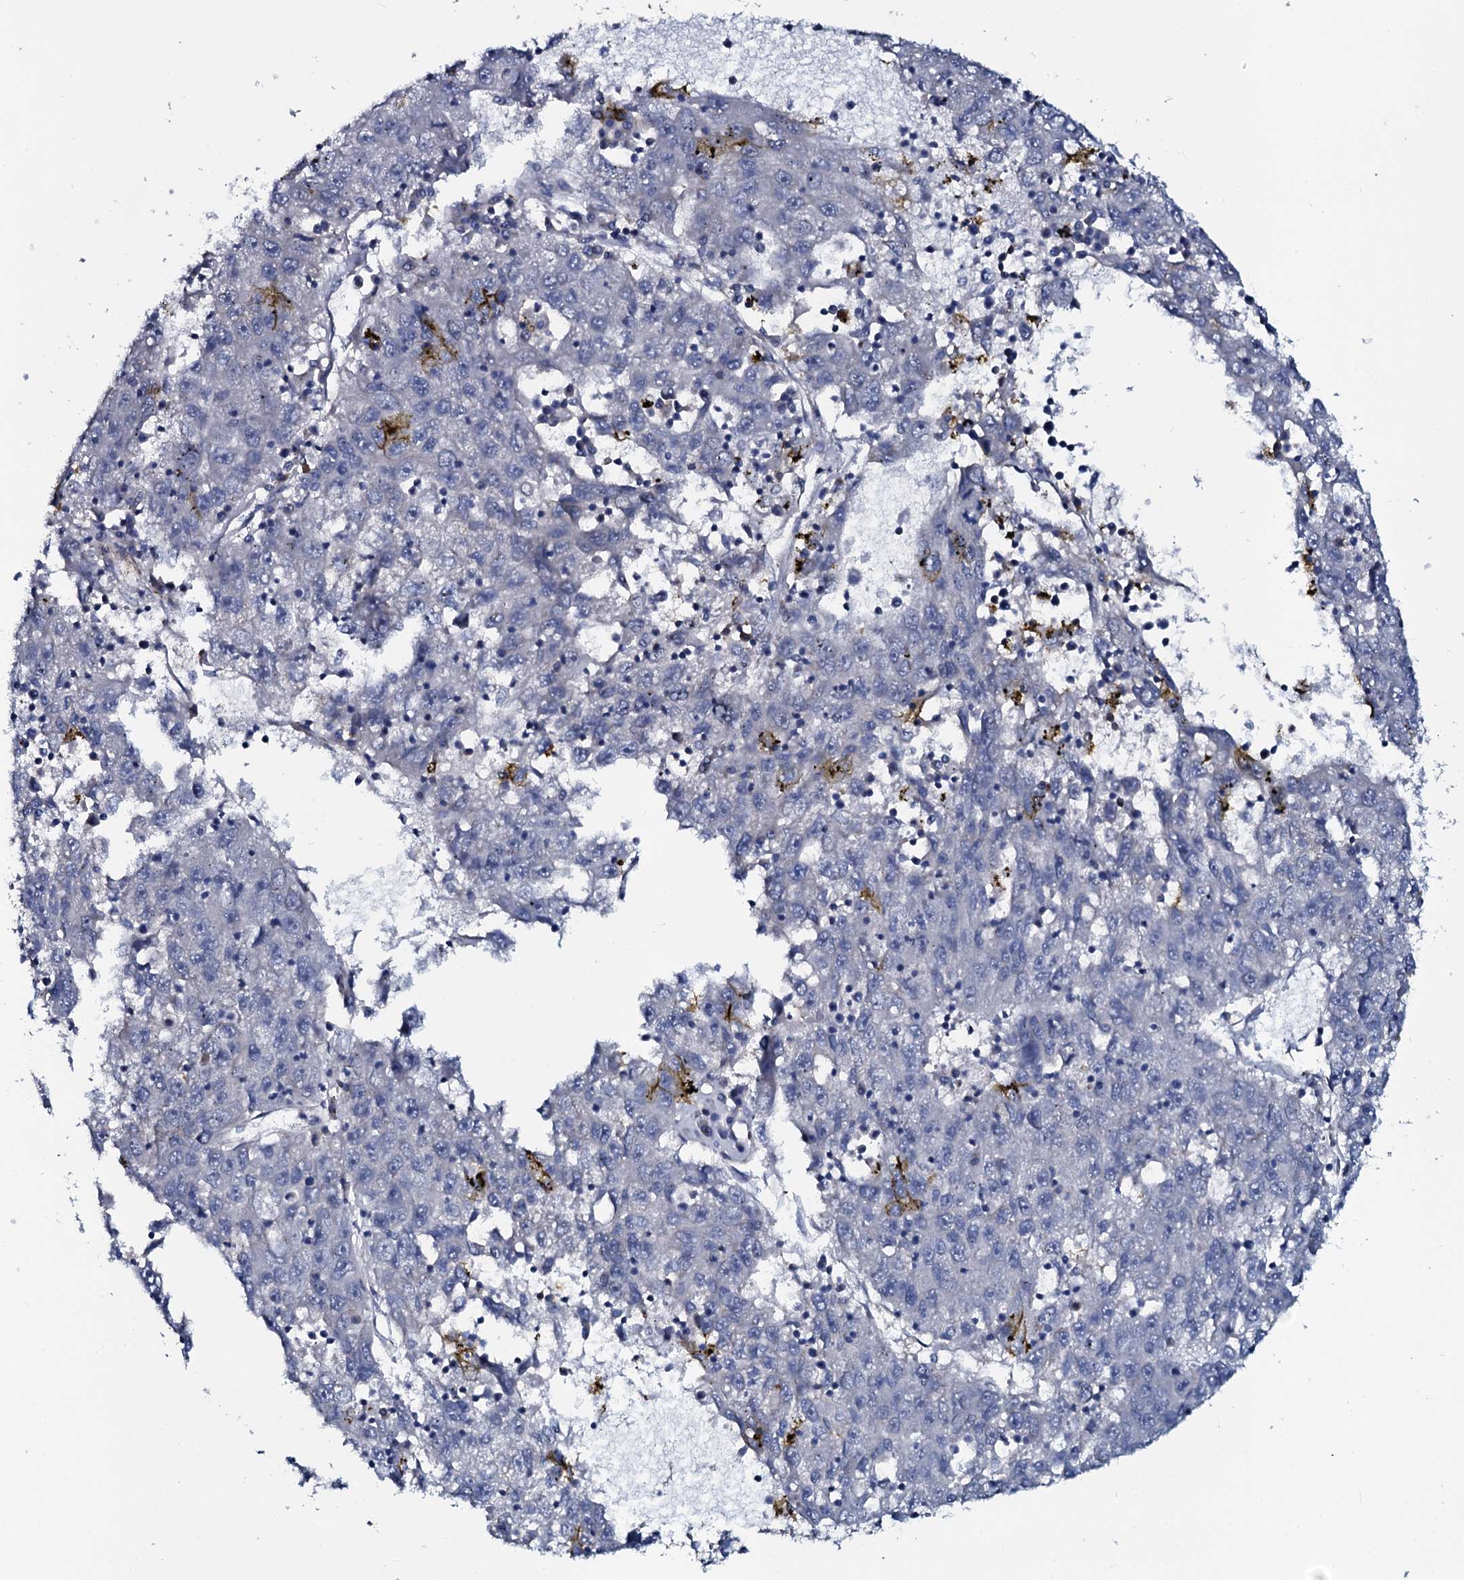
{"staining": {"intensity": "negative", "quantity": "none", "location": "none"}, "tissue": "liver cancer", "cell_type": "Tumor cells", "image_type": "cancer", "snomed": [{"axis": "morphology", "description": "Carcinoma, Hepatocellular, NOS"}, {"axis": "topography", "description": "Liver"}], "caption": "DAB (3,3'-diaminobenzidine) immunohistochemical staining of liver cancer (hepatocellular carcinoma) exhibits no significant positivity in tumor cells.", "gene": "IL12B", "patient": {"sex": "male", "age": 49}}